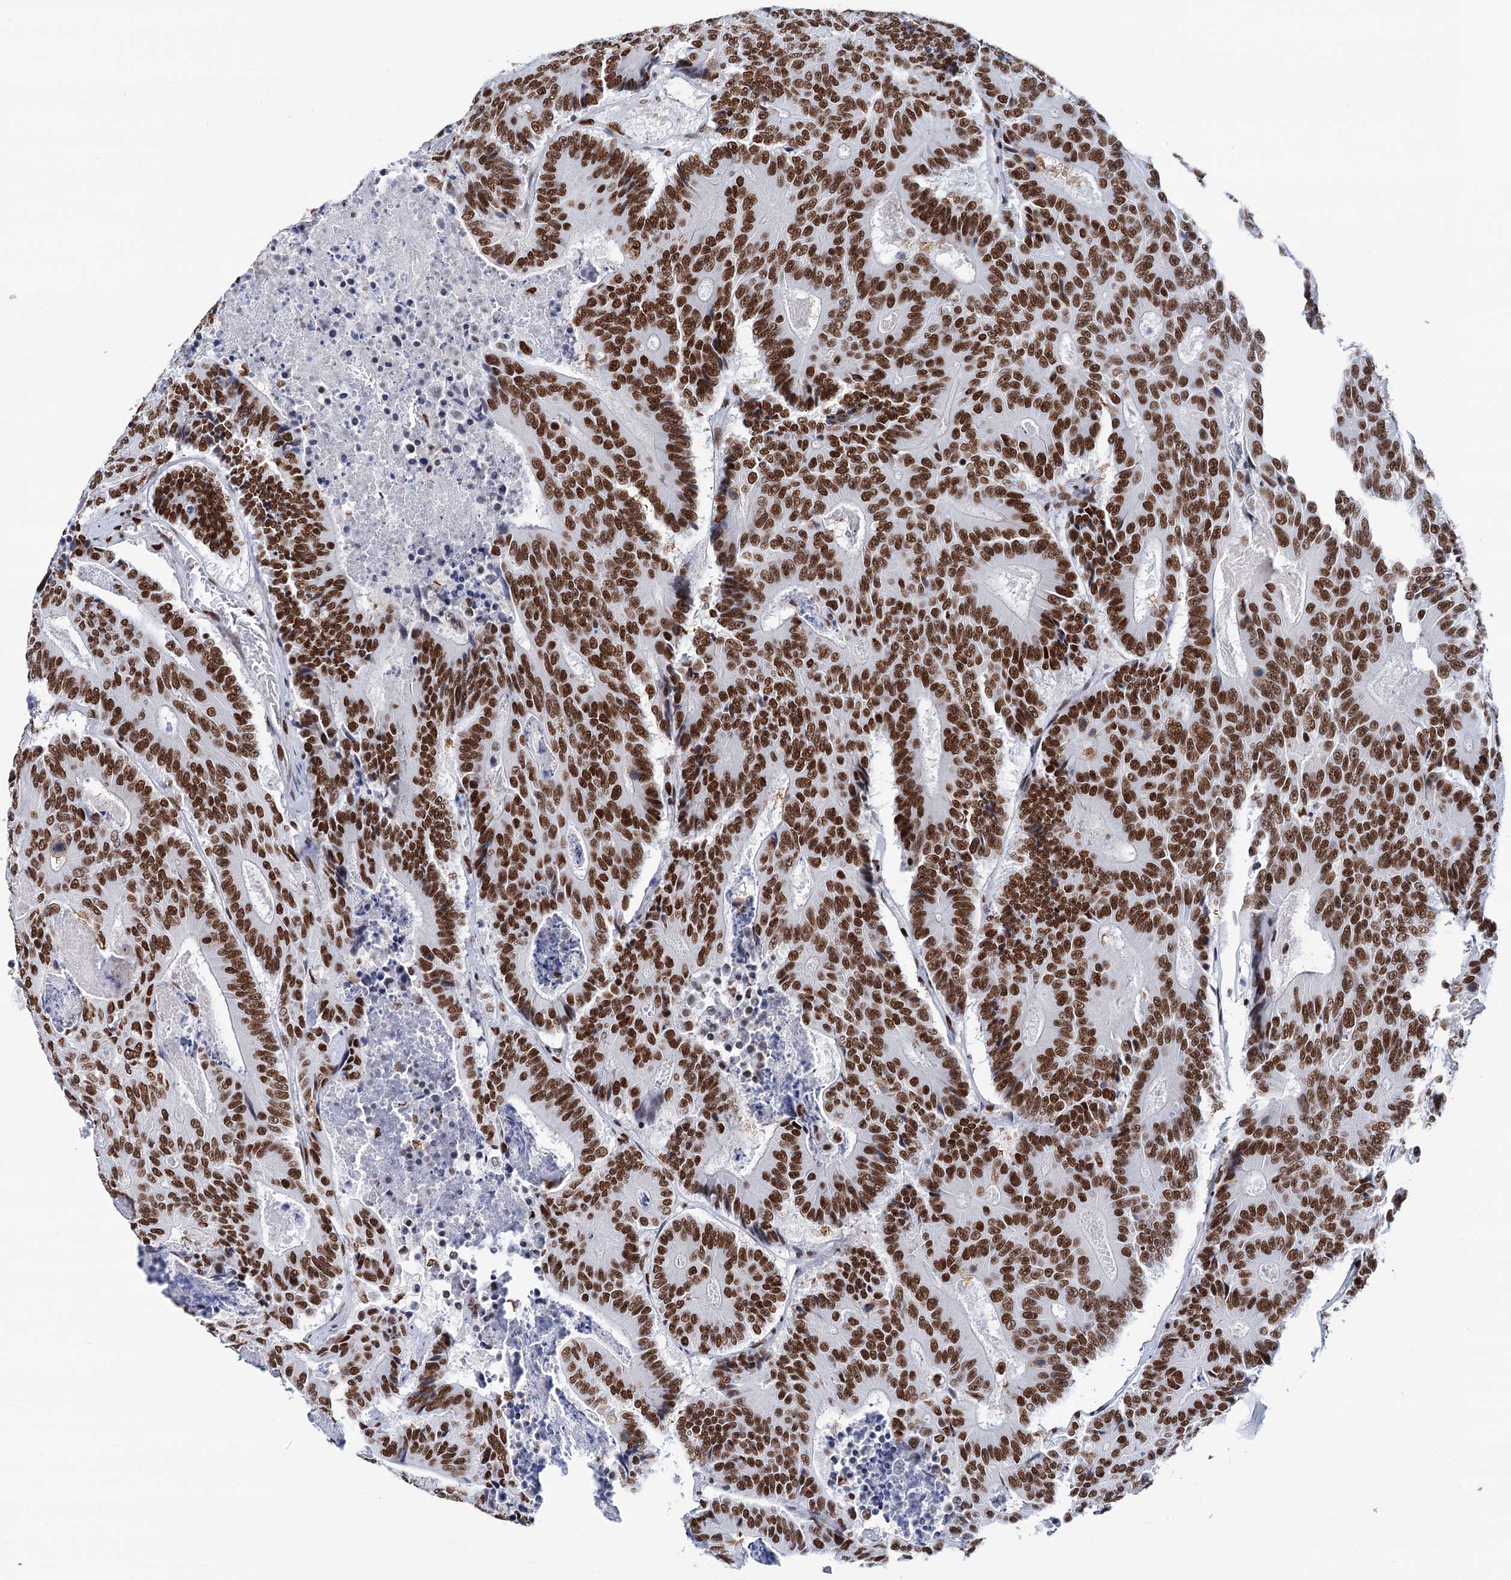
{"staining": {"intensity": "strong", "quantity": ">75%", "location": "nuclear"}, "tissue": "colorectal cancer", "cell_type": "Tumor cells", "image_type": "cancer", "snomed": [{"axis": "morphology", "description": "Adenocarcinoma, NOS"}, {"axis": "topography", "description": "Colon"}], "caption": "An image showing strong nuclear staining in approximately >75% of tumor cells in adenocarcinoma (colorectal), as visualized by brown immunohistochemical staining.", "gene": "MATR3", "patient": {"sex": "male", "age": 83}}